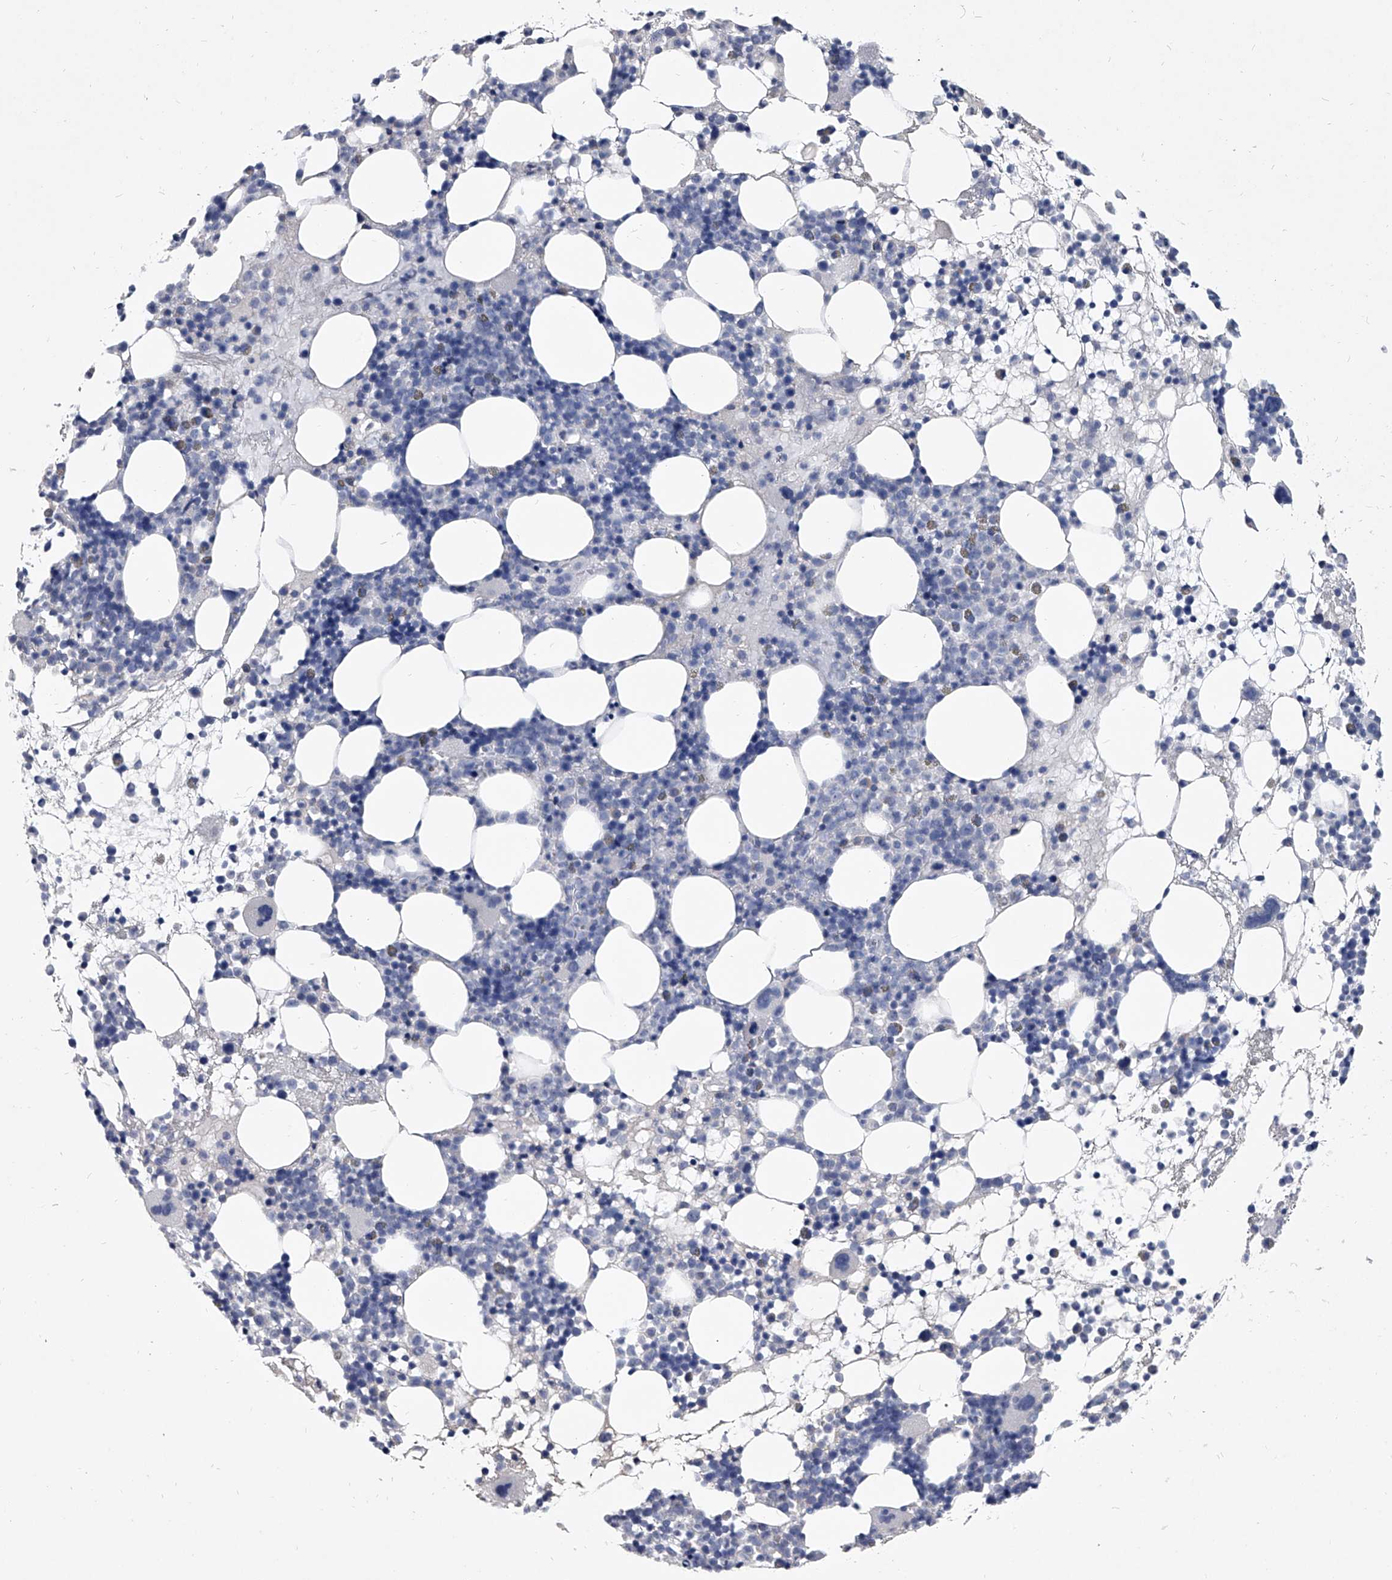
{"staining": {"intensity": "negative", "quantity": "none", "location": "none"}, "tissue": "bone marrow", "cell_type": "Hematopoietic cells", "image_type": "normal", "snomed": [{"axis": "morphology", "description": "Normal tissue, NOS"}, {"axis": "topography", "description": "Bone marrow"}], "caption": "High power microscopy image of an immunohistochemistry histopathology image of normal bone marrow, revealing no significant staining in hematopoietic cells.", "gene": "BCAS1", "patient": {"sex": "female", "age": 57}}